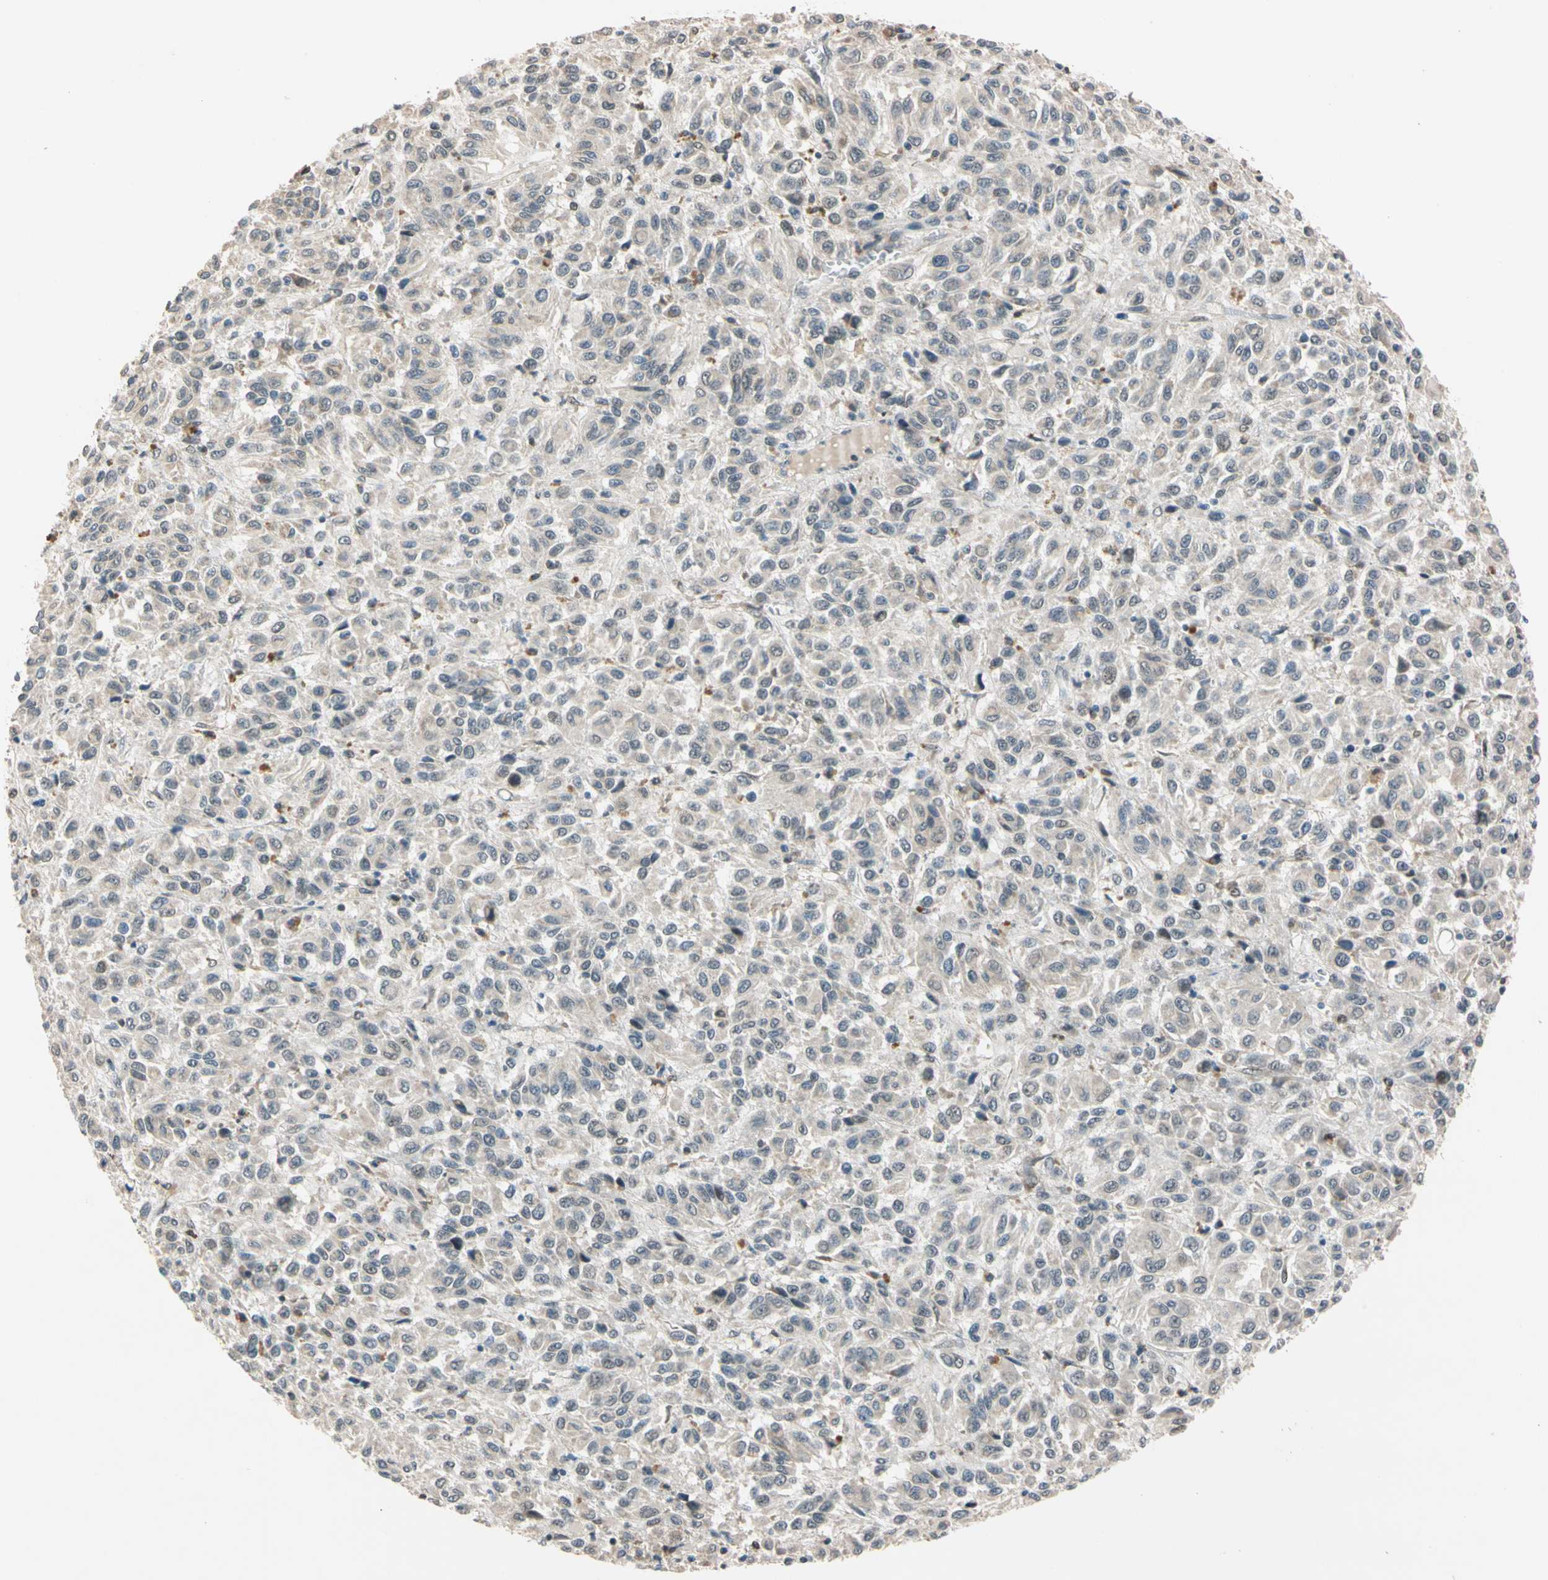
{"staining": {"intensity": "negative", "quantity": "none", "location": "none"}, "tissue": "melanoma", "cell_type": "Tumor cells", "image_type": "cancer", "snomed": [{"axis": "morphology", "description": "Malignant melanoma, Metastatic site"}, {"axis": "topography", "description": "Lung"}], "caption": "Tumor cells show no significant positivity in malignant melanoma (metastatic site). (DAB (3,3'-diaminobenzidine) IHC visualized using brightfield microscopy, high magnification).", "gene": "RIOX2", "patient": {"sex": "male", "age": 64}}